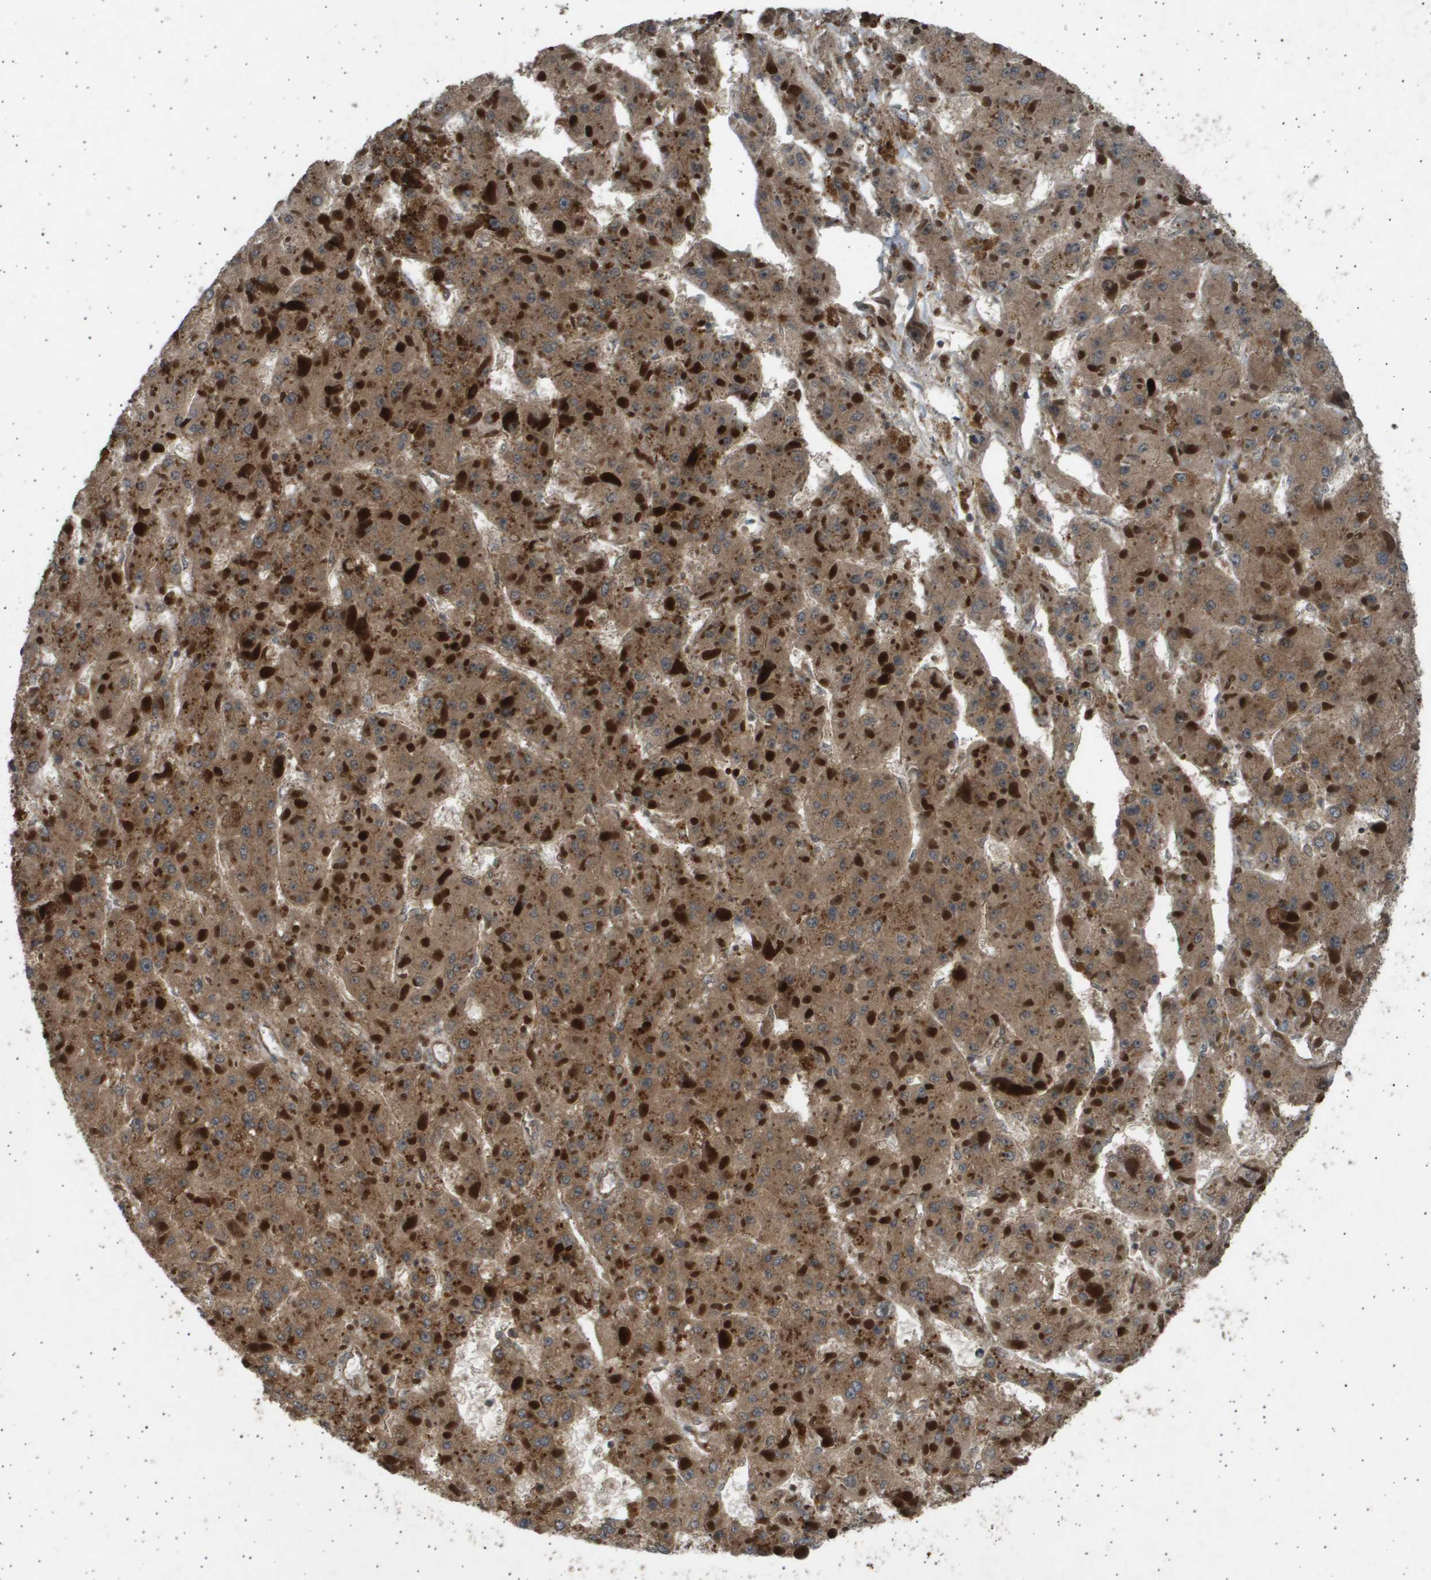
{"staining": {"intensity": "moderate", "quantity": ">75%", "location": "cytoplasmic/membranous"}, "tissue": "liver cancer", "cell_type": "Tumor cells", "image_type": "cancer", "snomed": [{"axis": "morphology", "description": "Carcinoma, Hepatocellular, NOS"}, {"axis": "topography", "description": "Liver"}], "caption": "High-magnification brightfield microscopy of liver hepatocellular carcinoma stained with DAB (3,3'-diaminobenzidine) (brown) and counterstained with hematoxylin (blue). tumor cells exhibit moderate cytoplasmic/membranous staining is appreciated in about>75% of cells.", "gene": "TNRC6A", "patient": {"sex": "female", "age": 73}}